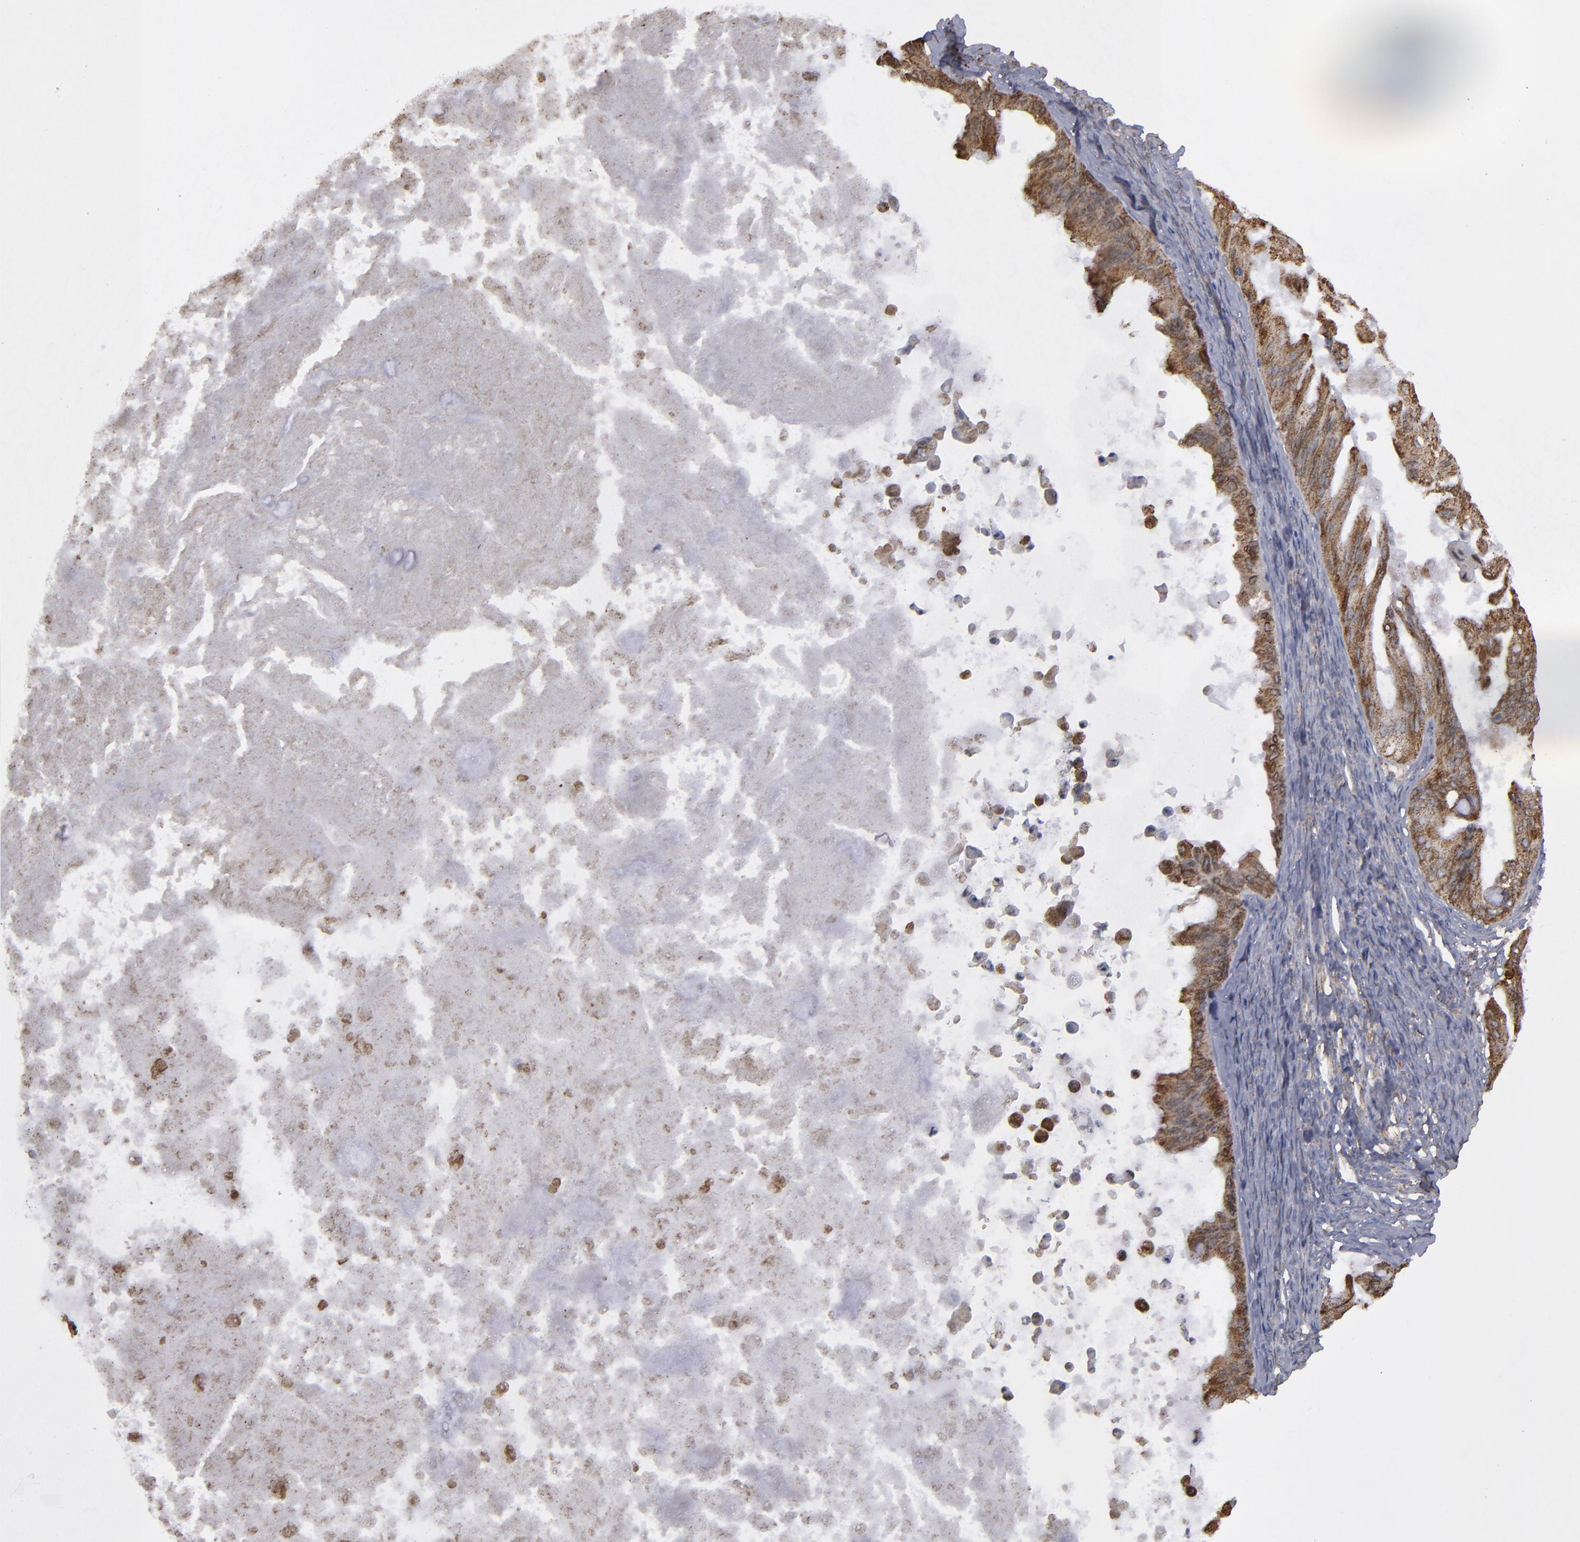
{"staining": {"intensity": "moderate", "quantity": ">75%", "location": "cytoplasmic/membranous"}, "tissue": "ovarian cancer", "cell_type": "Tumor cells", "image_type": "cancer", "snomed": [{"axis": "morphology", "description": "Cystadenocarcinoma, mucinous, NOS"}, {"axis": "topography", "description": "Ovary"}], "caption": "Ovarian cancer (mucinous cystadenocarcinoma) stained for a protein (brown) demonstrates moderate cytoplasmic/membranous positive expression in approximately >75% of tumor cells.", "gene": "ERLIN2", "patient": {"sex": "female", "age": 37}}